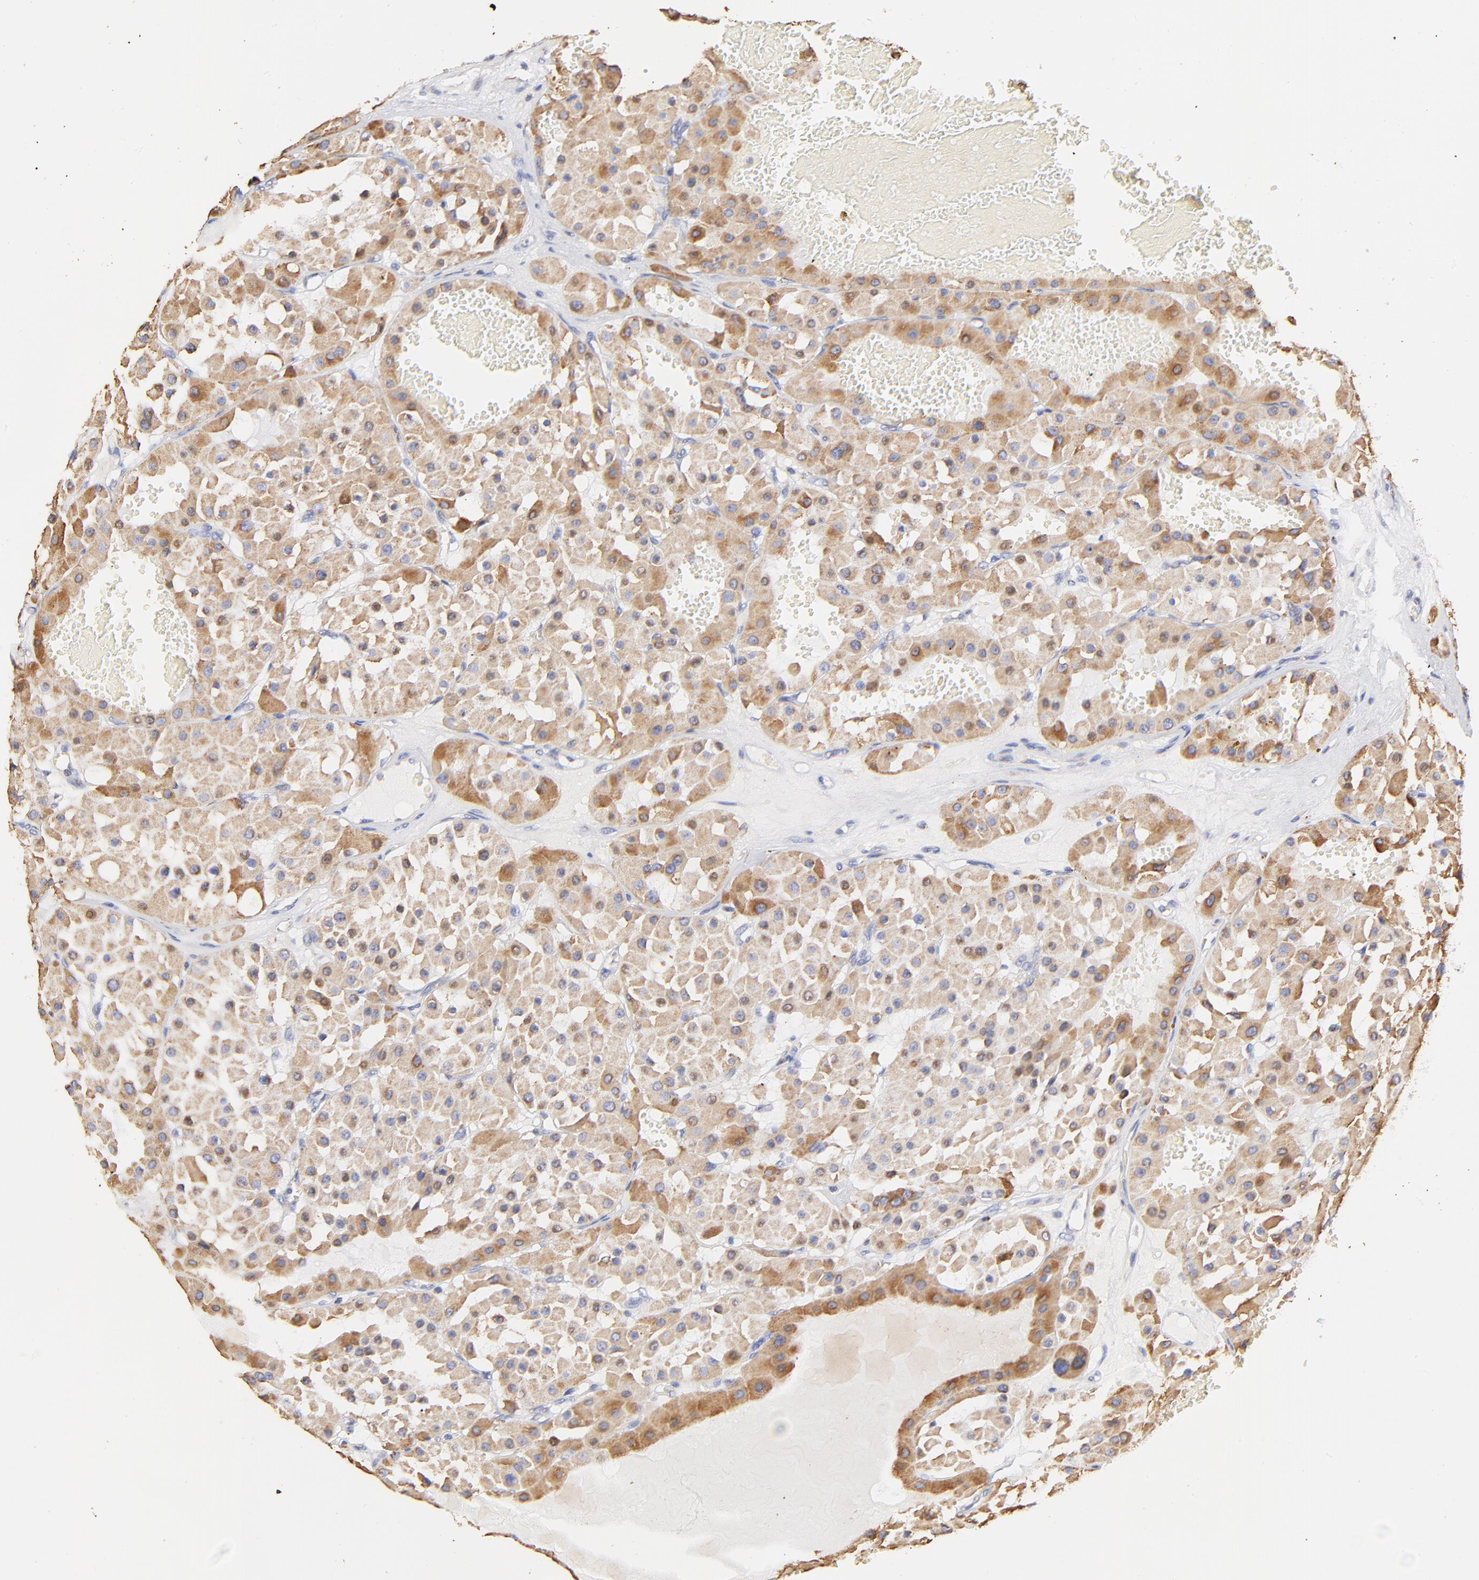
{"staining": {"intensity": "moderate", "quantity": ">75%", "location": "cytoplasmic/membranous"}, "tissue": "renal cancer", "cell_type": "Tumor cells", "image_type": "cancer", "snomed": [{"axis": "morphology", "description": "Adenocarcinoma, uncertain malignant potential"}, {"axis": "topography", "description": "Kidney"}], "caption": "Human renal cancer stained with a protein marker exhibits moderate staining in tumor cells.", "gene": "COX4I1", "patient": {"sex": "male", "age": 63}}